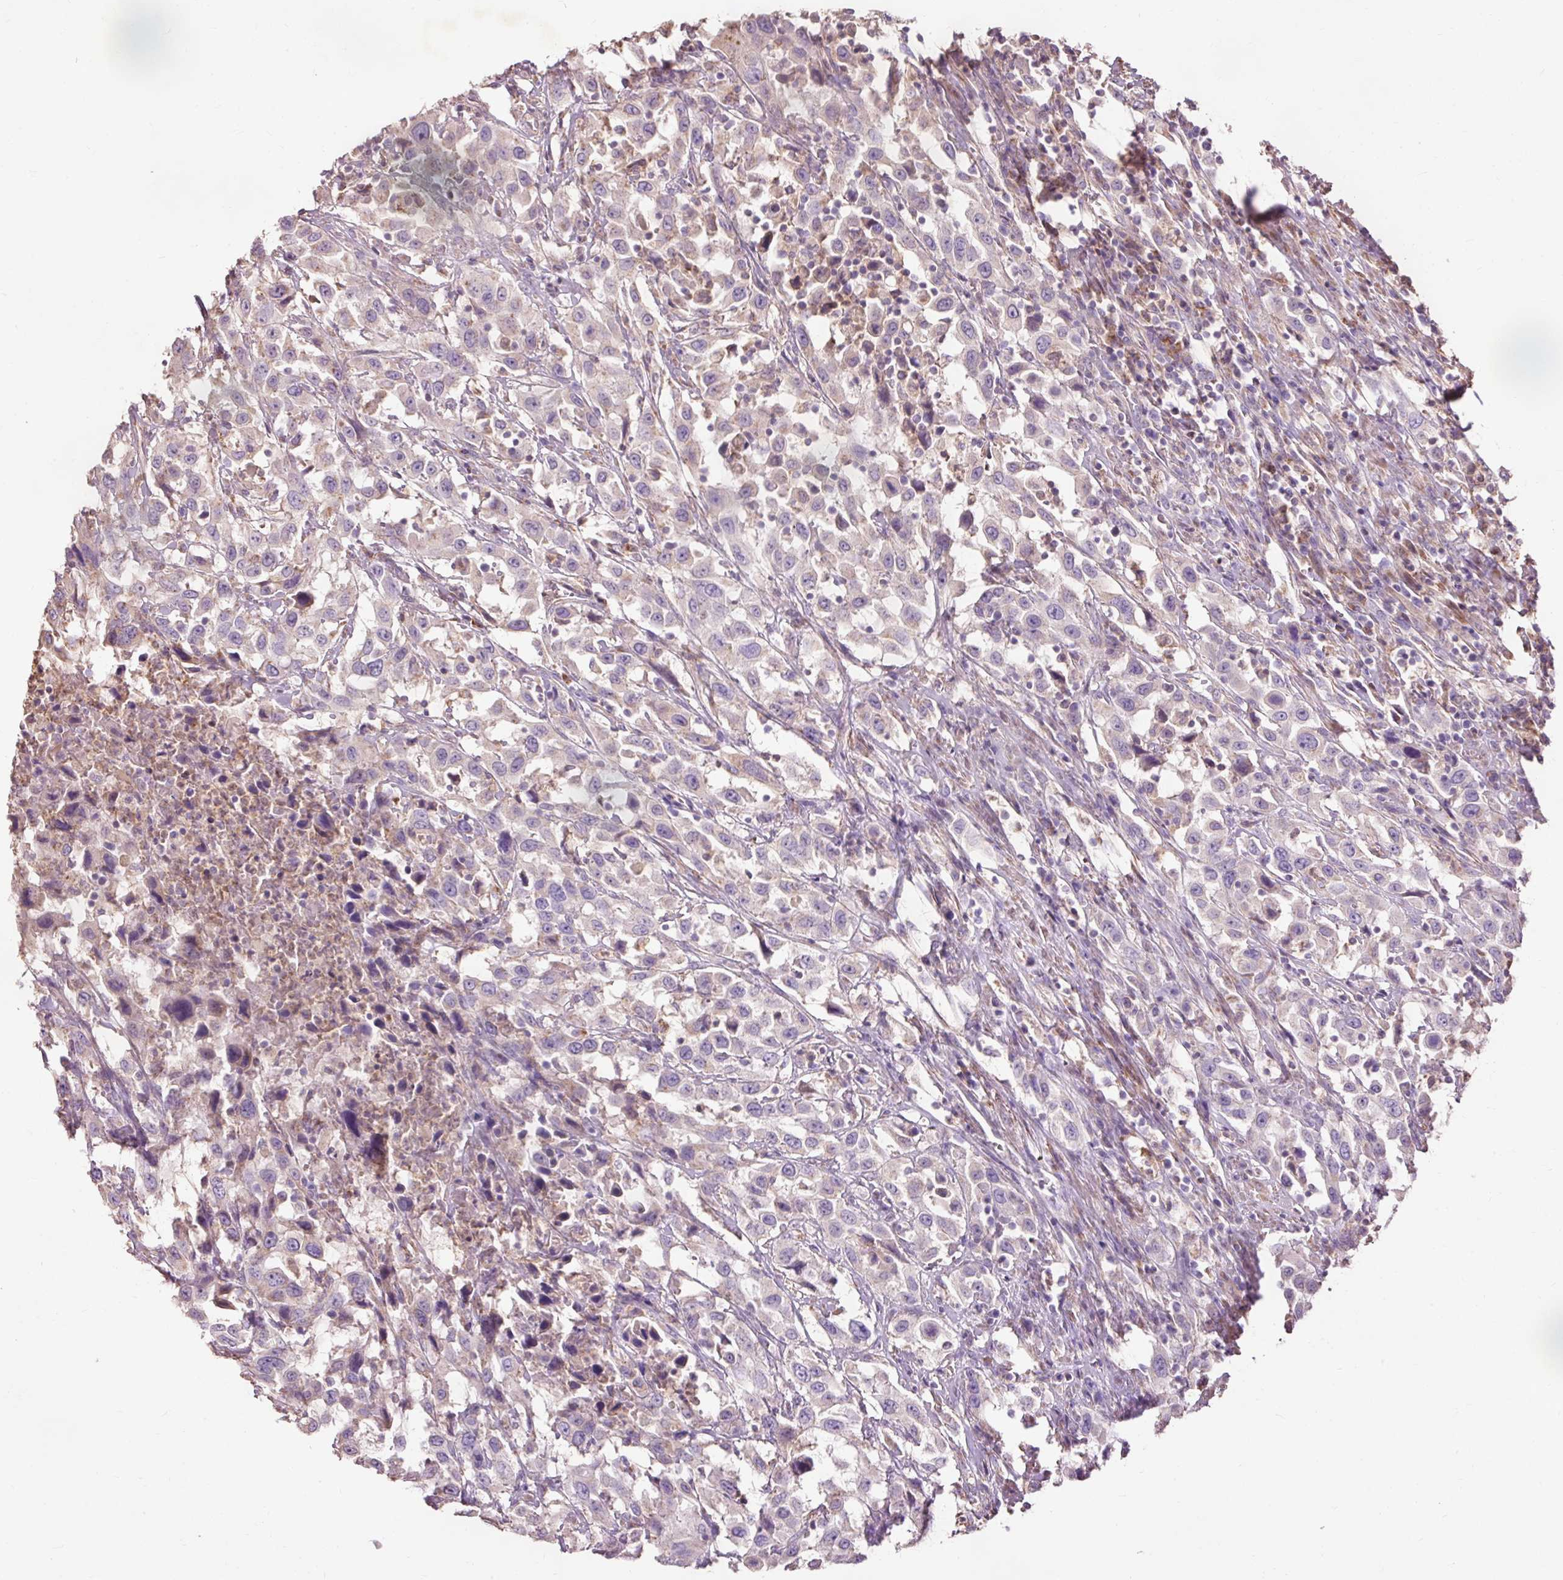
{"staining": {"intensity": "weak", "quantity": "<25%", "location": "cytoplasmic/membranous"}, "tissue": "urothelial cancer", "cell_type": "Tumor cells", "image_type": "cancer", "snomed": [{"axis": "morphology", "description": "Urothelial carcinoma, High grade"}, {"axis": "topography", "description": "Urinary bladder"}], "caption": "Immunohistochemistry (IHC) of human urothelial carcinoma (high-grade) reveals no expression in tumor cells. The staining was performed using DAB (3,3'-diaminobenzidine) to visualize the protein expression in brown, while the nuclei were stained in blue with hematoxylin (Magnification: 20x).", "gene": "PRDX5", "patient": {"sex": "male", "age": 61}}